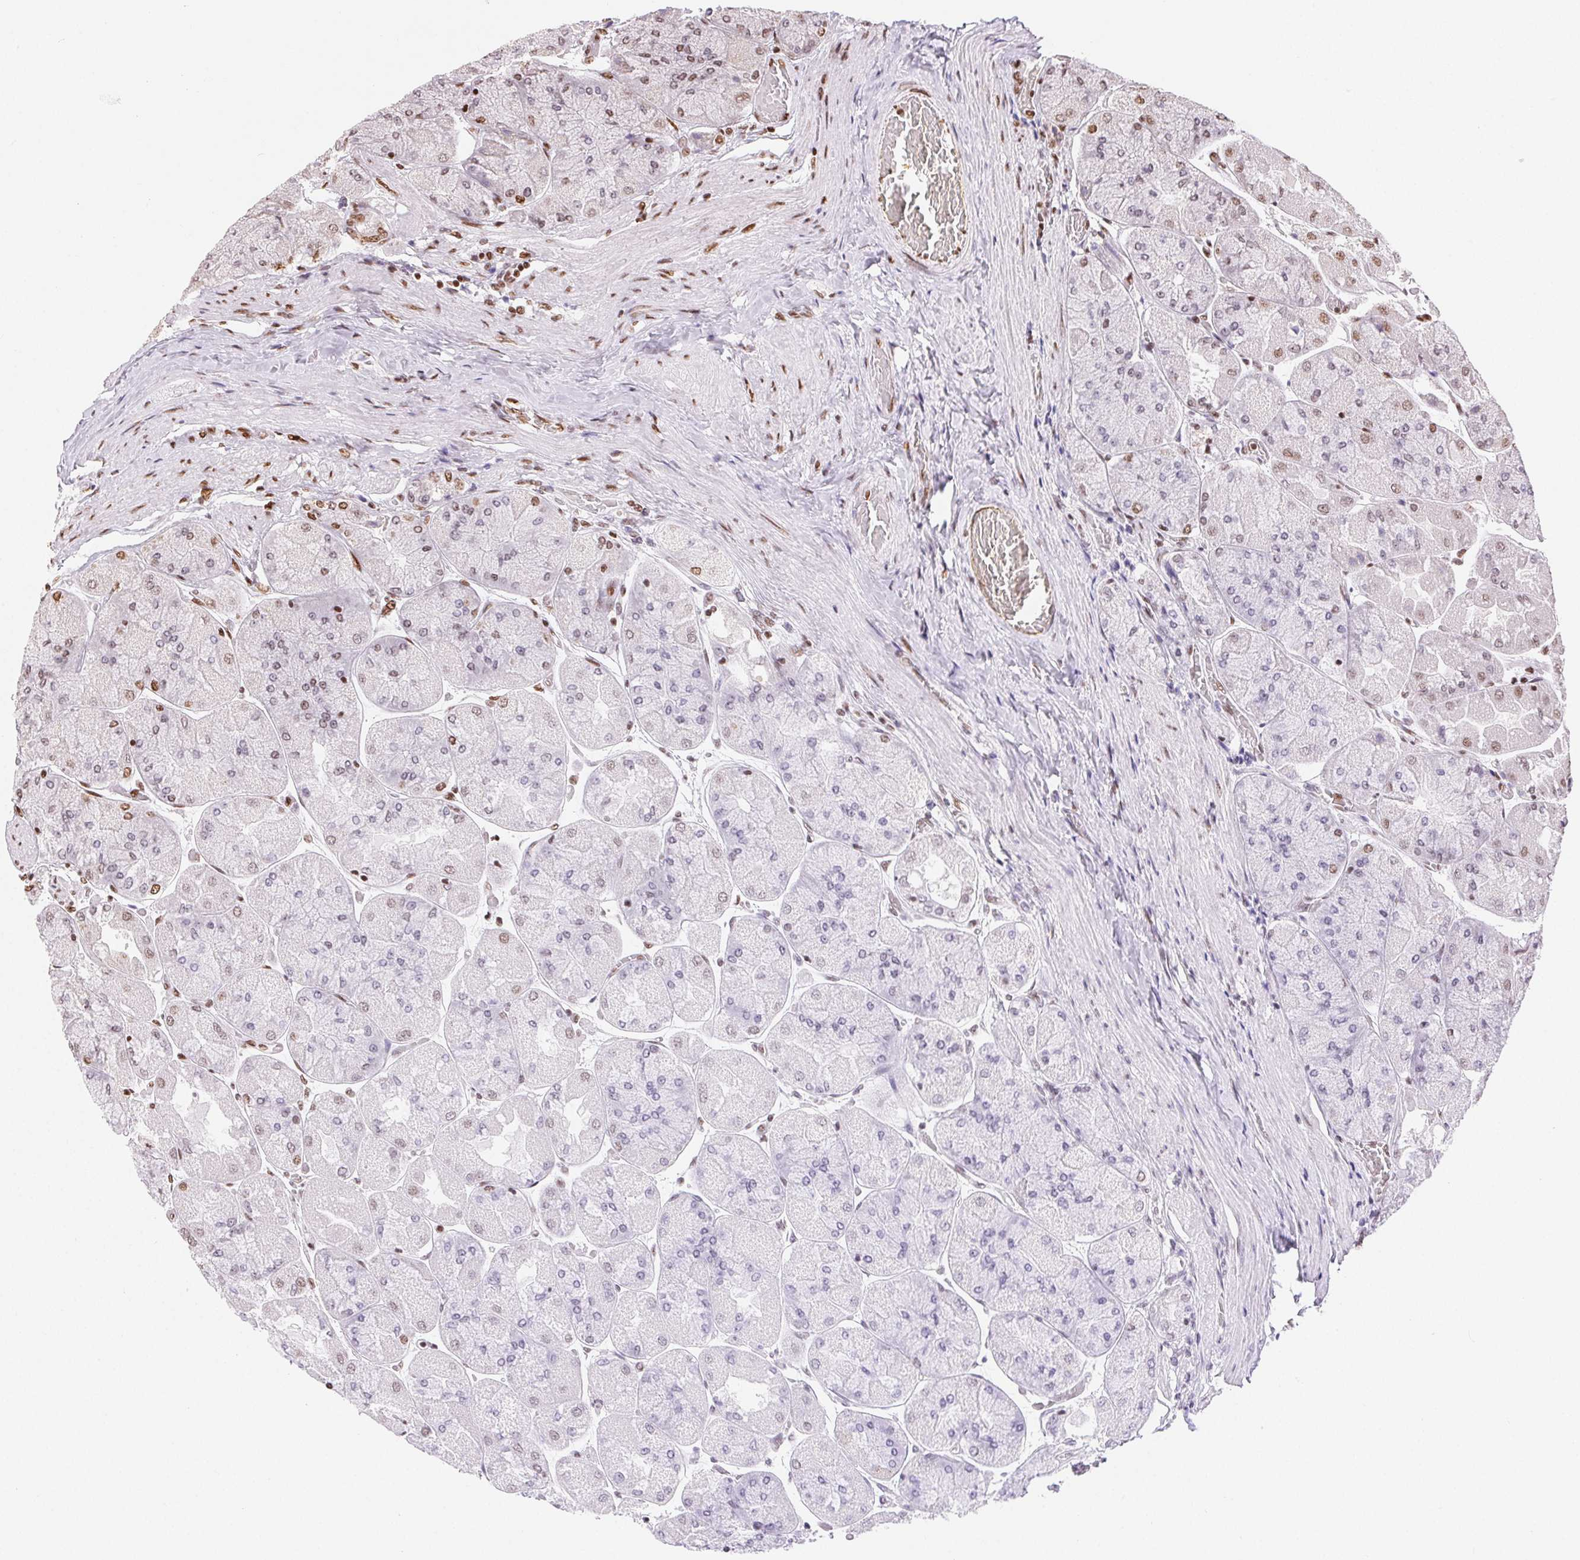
{"staining": {"intensity": "moderate", "quantity": "25%-75%", "location": "nuclear"}, "tissue": "stomach", "cell_type": "Glandular cells", "image_type": "normal", "snomed": [{"axis": "morphology", "description": "Normal tissue, NOS"}, {"axis": "topography", "description": "Stomach"}], "caption": "The immunohistochemical stain shows moderate nuclear expression in glandular cells of normal stomach. (DAB IHC, brown staining for protein, blue staining for nuclei).", "gene": "ZNF80", "patient": {"sex": "female", "age": 61}}